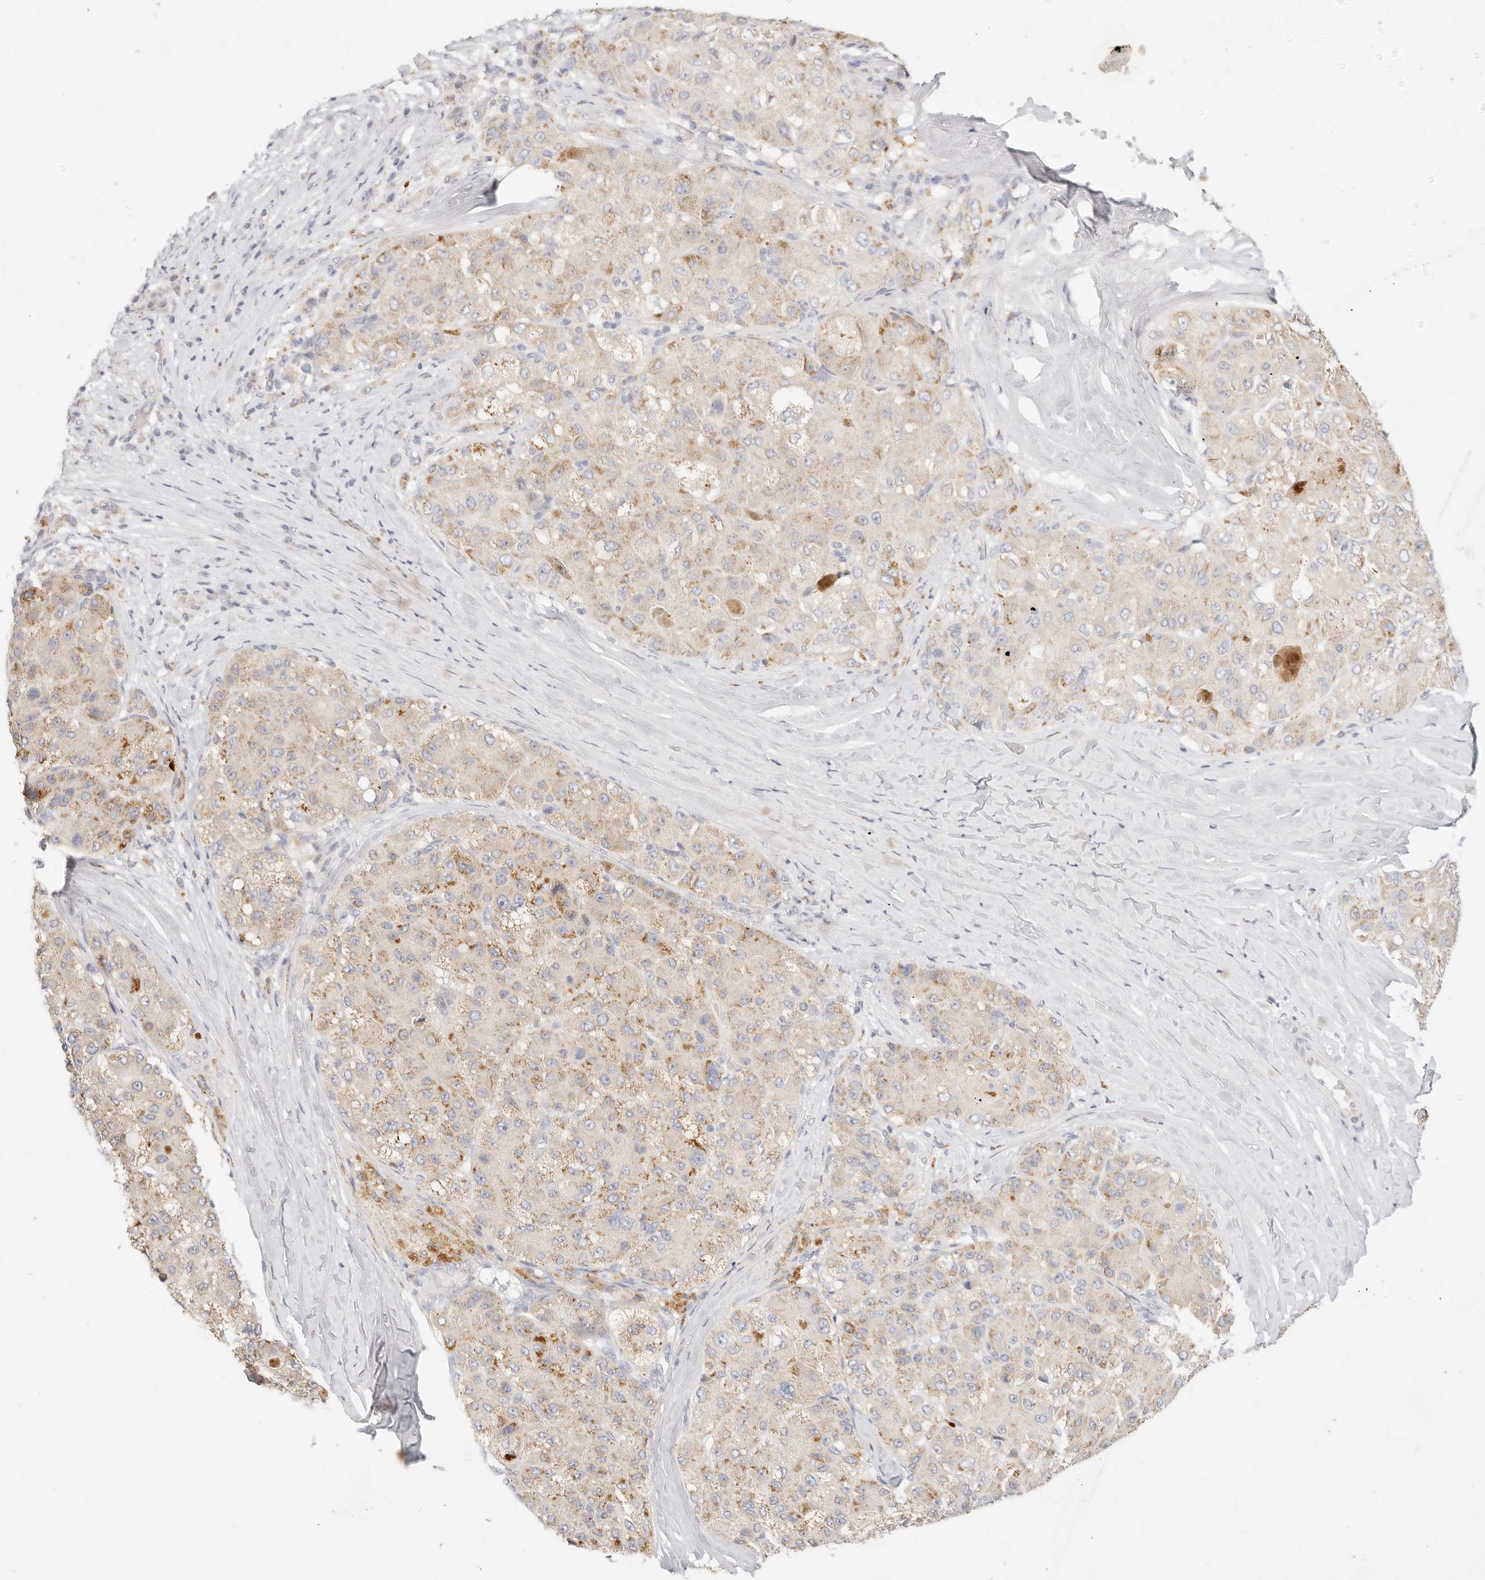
{"staining": {"intensity": "moderate", "quantity": "25%-75%", "location": "cytoplasmic/membranous"}, "tissue": "liver cancer", "cell_type": "Tumor cells", "image_type": "cancer", "snomed": [{"axis": "morphology", "description": "Carcinoma, Hepatocellular, NOS"}, {"axis": "topography", "description": "Liver"}], "caption": "A medium amount of moderate cytoplasmic/membranous positivity is seen in approximately 25%-75% of tumor cells in liver cancer (hepatocellular carcinoma) tissue. (DAB (3,3'-diaminobenzidine) = brown stain, brightfield microscopy at high magnification).", "gene": "ACOX1", "patient": {"sex": "male", "age": 80}}